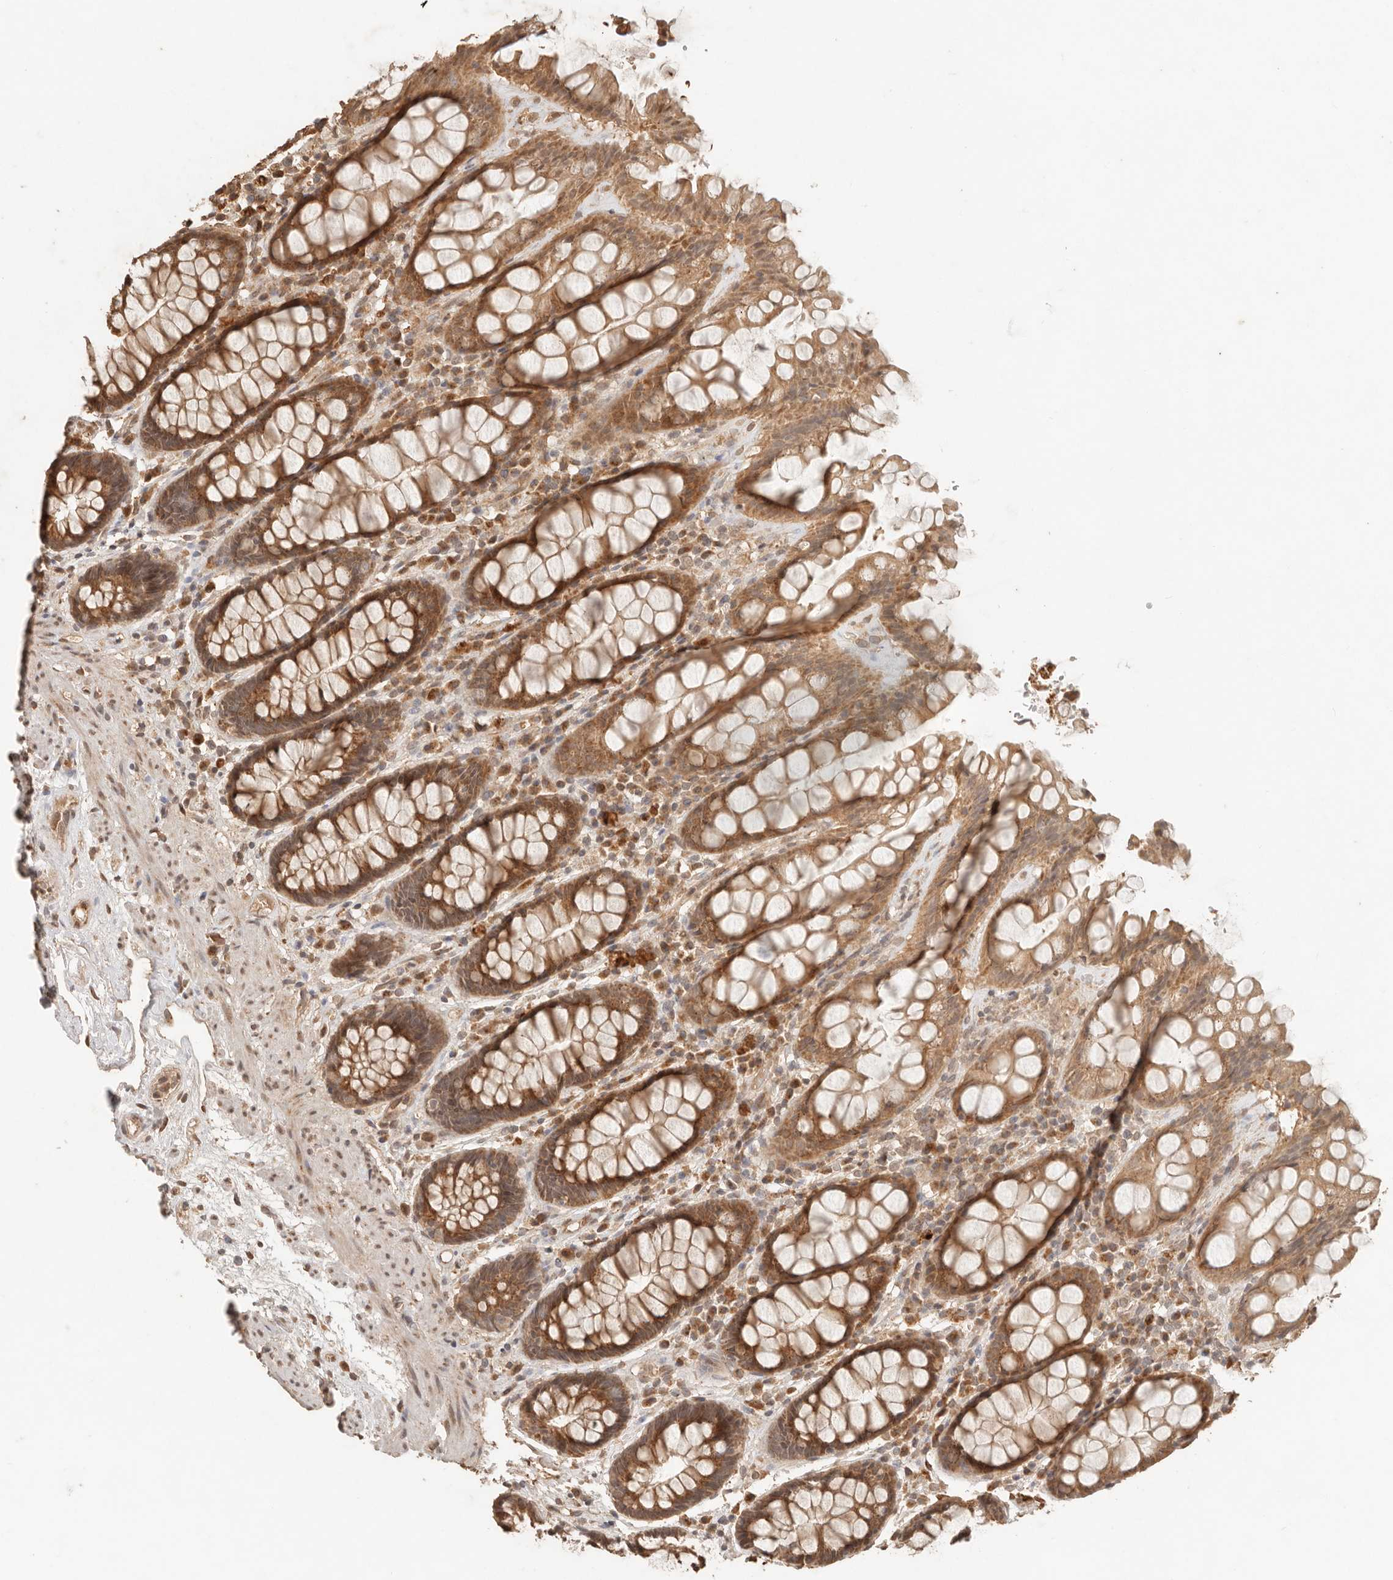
{"staining": {"intensity": "moderate", "quantity": ">75%", "location": "cytoplasmic/membranous"}, "tissue": "rectum", "cell_type": "Glandular cells", "image_type": "normal", "snomed": [{"axis": "morphology", "description": "Normal tissue, NOS"}, {"axis": "topography", "description": "Rectum"}], "caption": "Moderate cytoplasmic/membranous positivity is present in about >75% of glandular cells in unremarkable rectum. Using DAB (brown) and hematoxylin (blue) stains, captured at high magnification using brightfield microscopy.", "gene": "LMO4", "patient": {"sex": "male", "age": 64}}